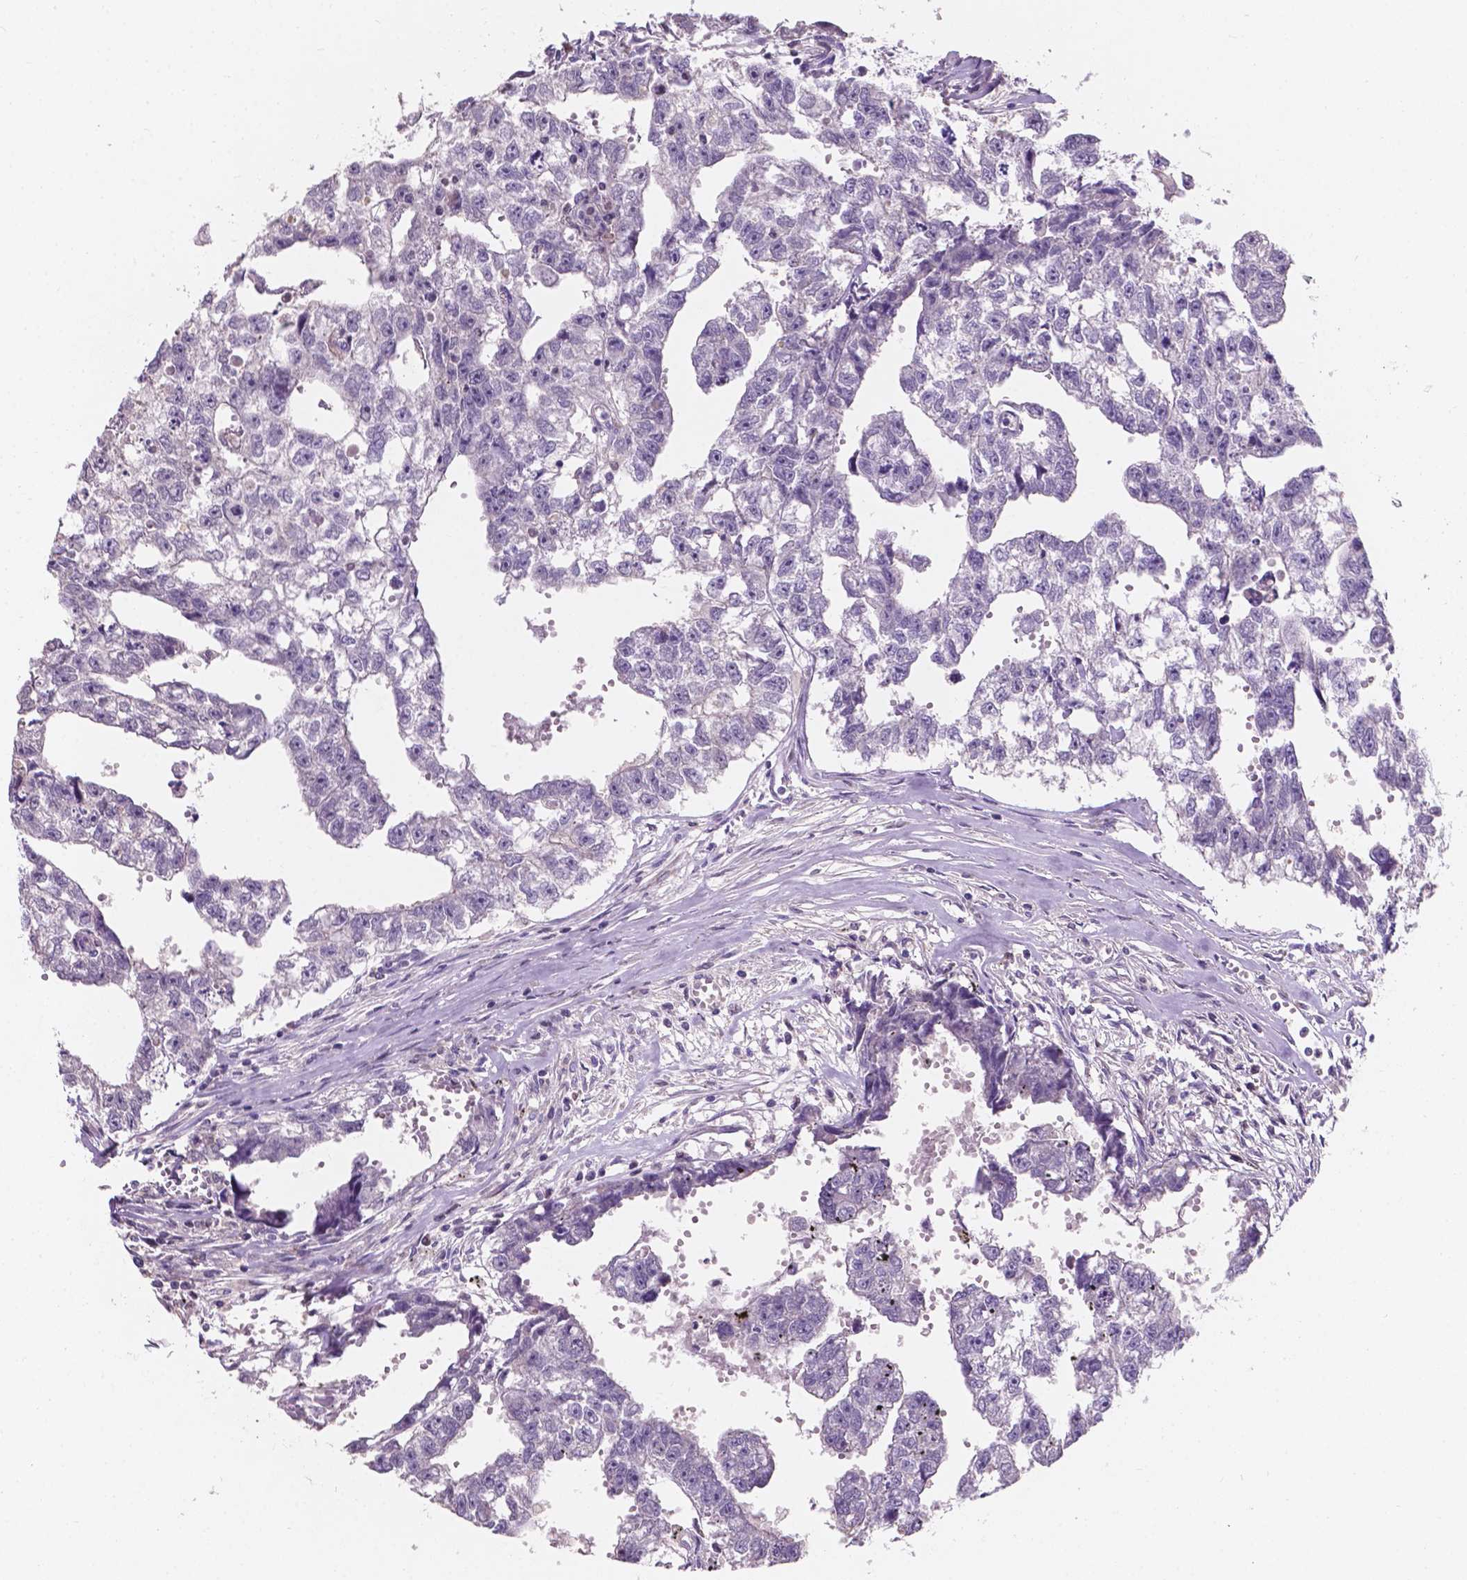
{"staining": {"intensity": "negative", "quantity": "none", "location": "none"}, "tissue": "testis cancer", "cell_type": "Tumor cells", "image_type": "cancer", "snomed": [{"axis": "morphology", "description": "Carcinoma, Embryonal, NOS"}, {"axis": "morphology", "description": "Teratoma, malignant, NOS"}, {"axis": "topography", "description": "Testis"}], "caption": "Immunohistochemistry (IHC) of human embryonal carcinoma (testis) exhibits no positivity in tumor cells. (IHC, brightfield microscopy, high magnification).", "gene": "IREB2", "patient": {"sex": "male", "age": 44}}